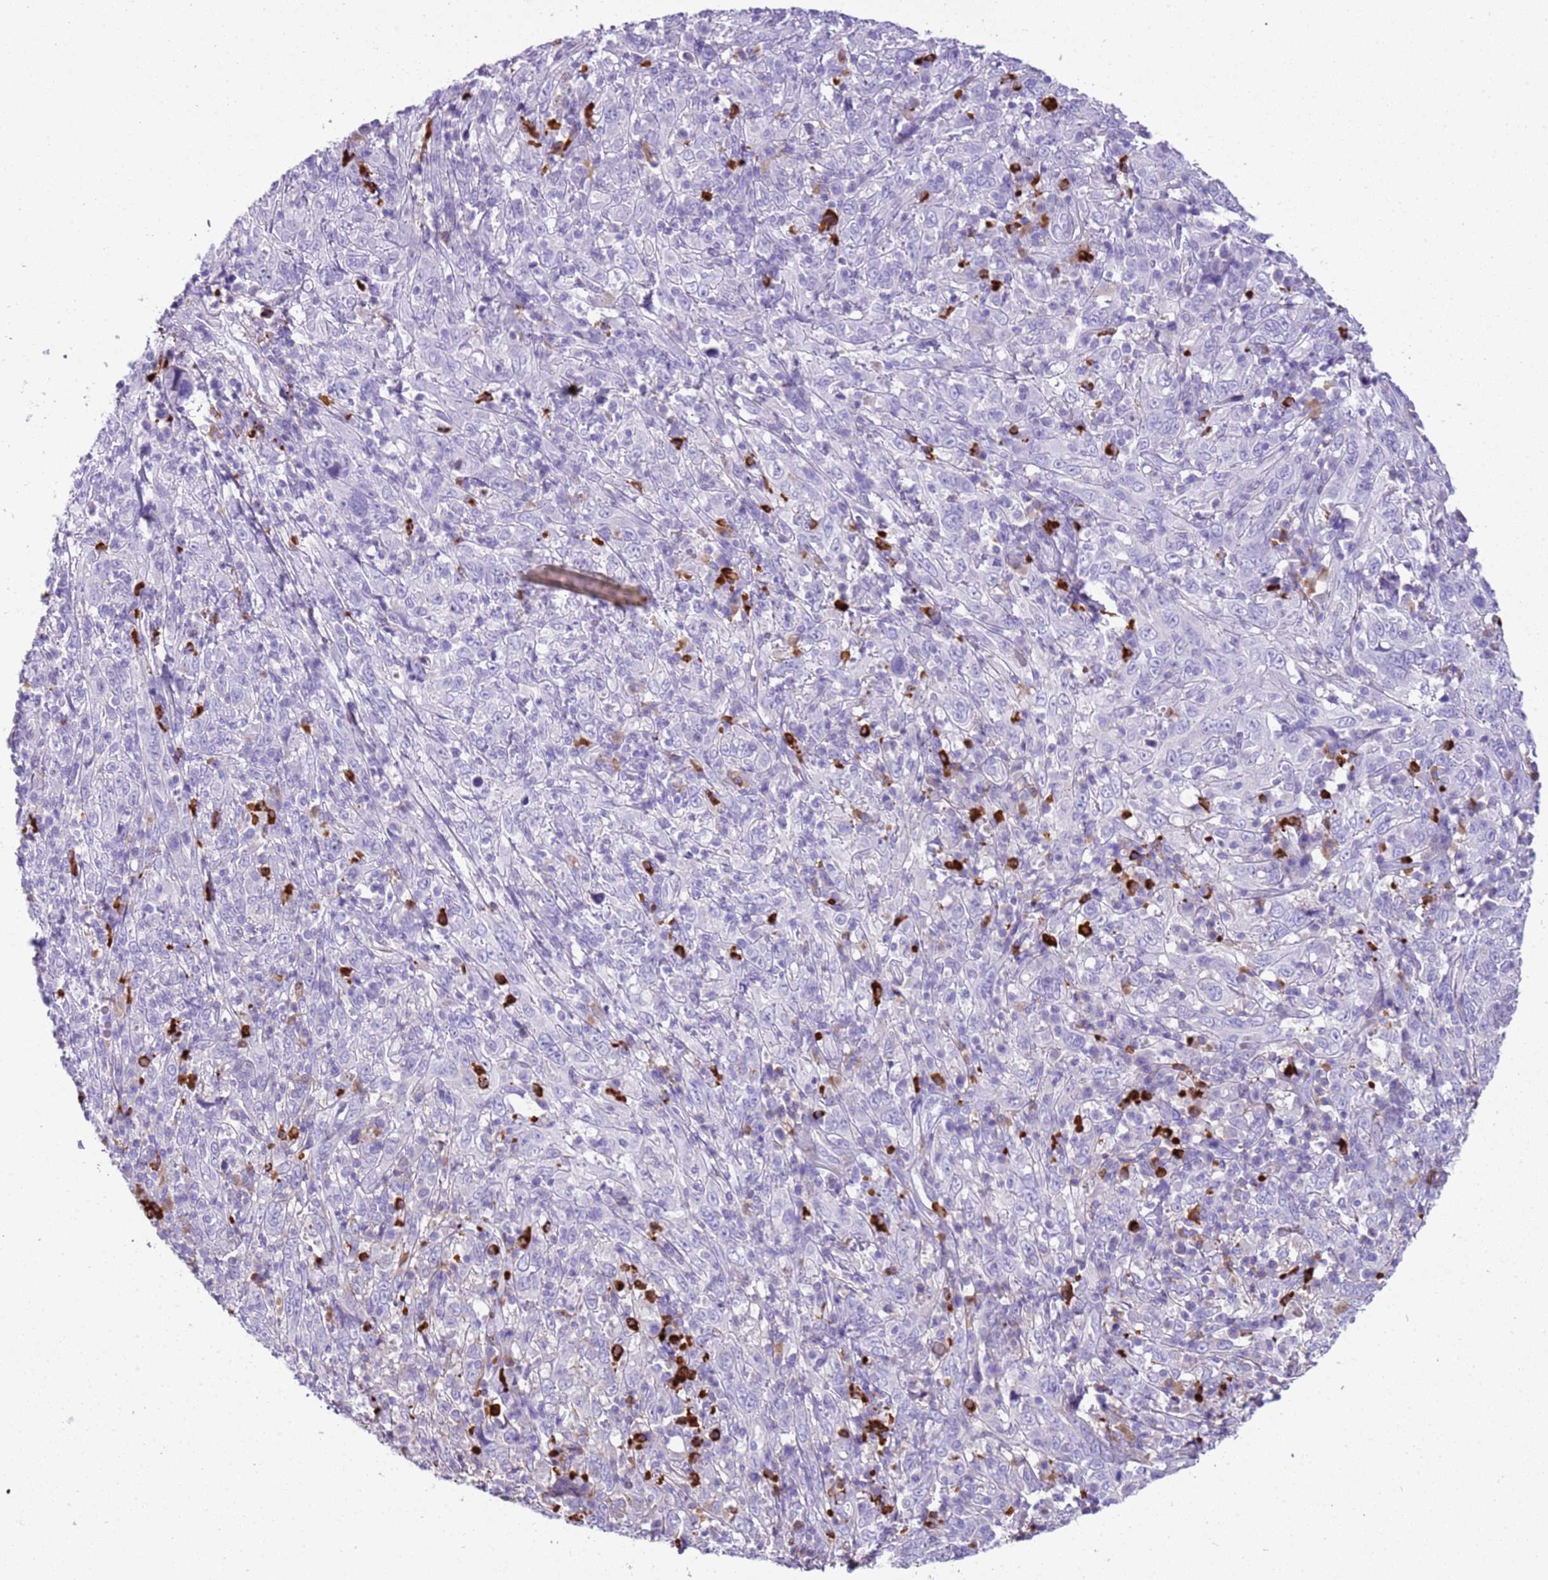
{"staining": {"intensity": "negative", "quantity": "none", "location": "none"}, "tissue": "cervical cancer", "cell_type": "Tumor cells", "image_type": "cancer", "snomed": [{"axis": "morphology", "description": "Squamous cell carcinoma, NOS"}, {"axis": "topography", "description": "Cervix"}], "caption": "DAB immunohistochemical staining of cervical cancer (squamous cell carcinoma) displays no significant expression in tumor cells. (Stains: DAB IHC with hematoxylin counter stain, Microscopy: brightfield microscopy at high magnification).", "gene": "IGKV3D-11", "patient": {"sex": "female", "age": 46}}